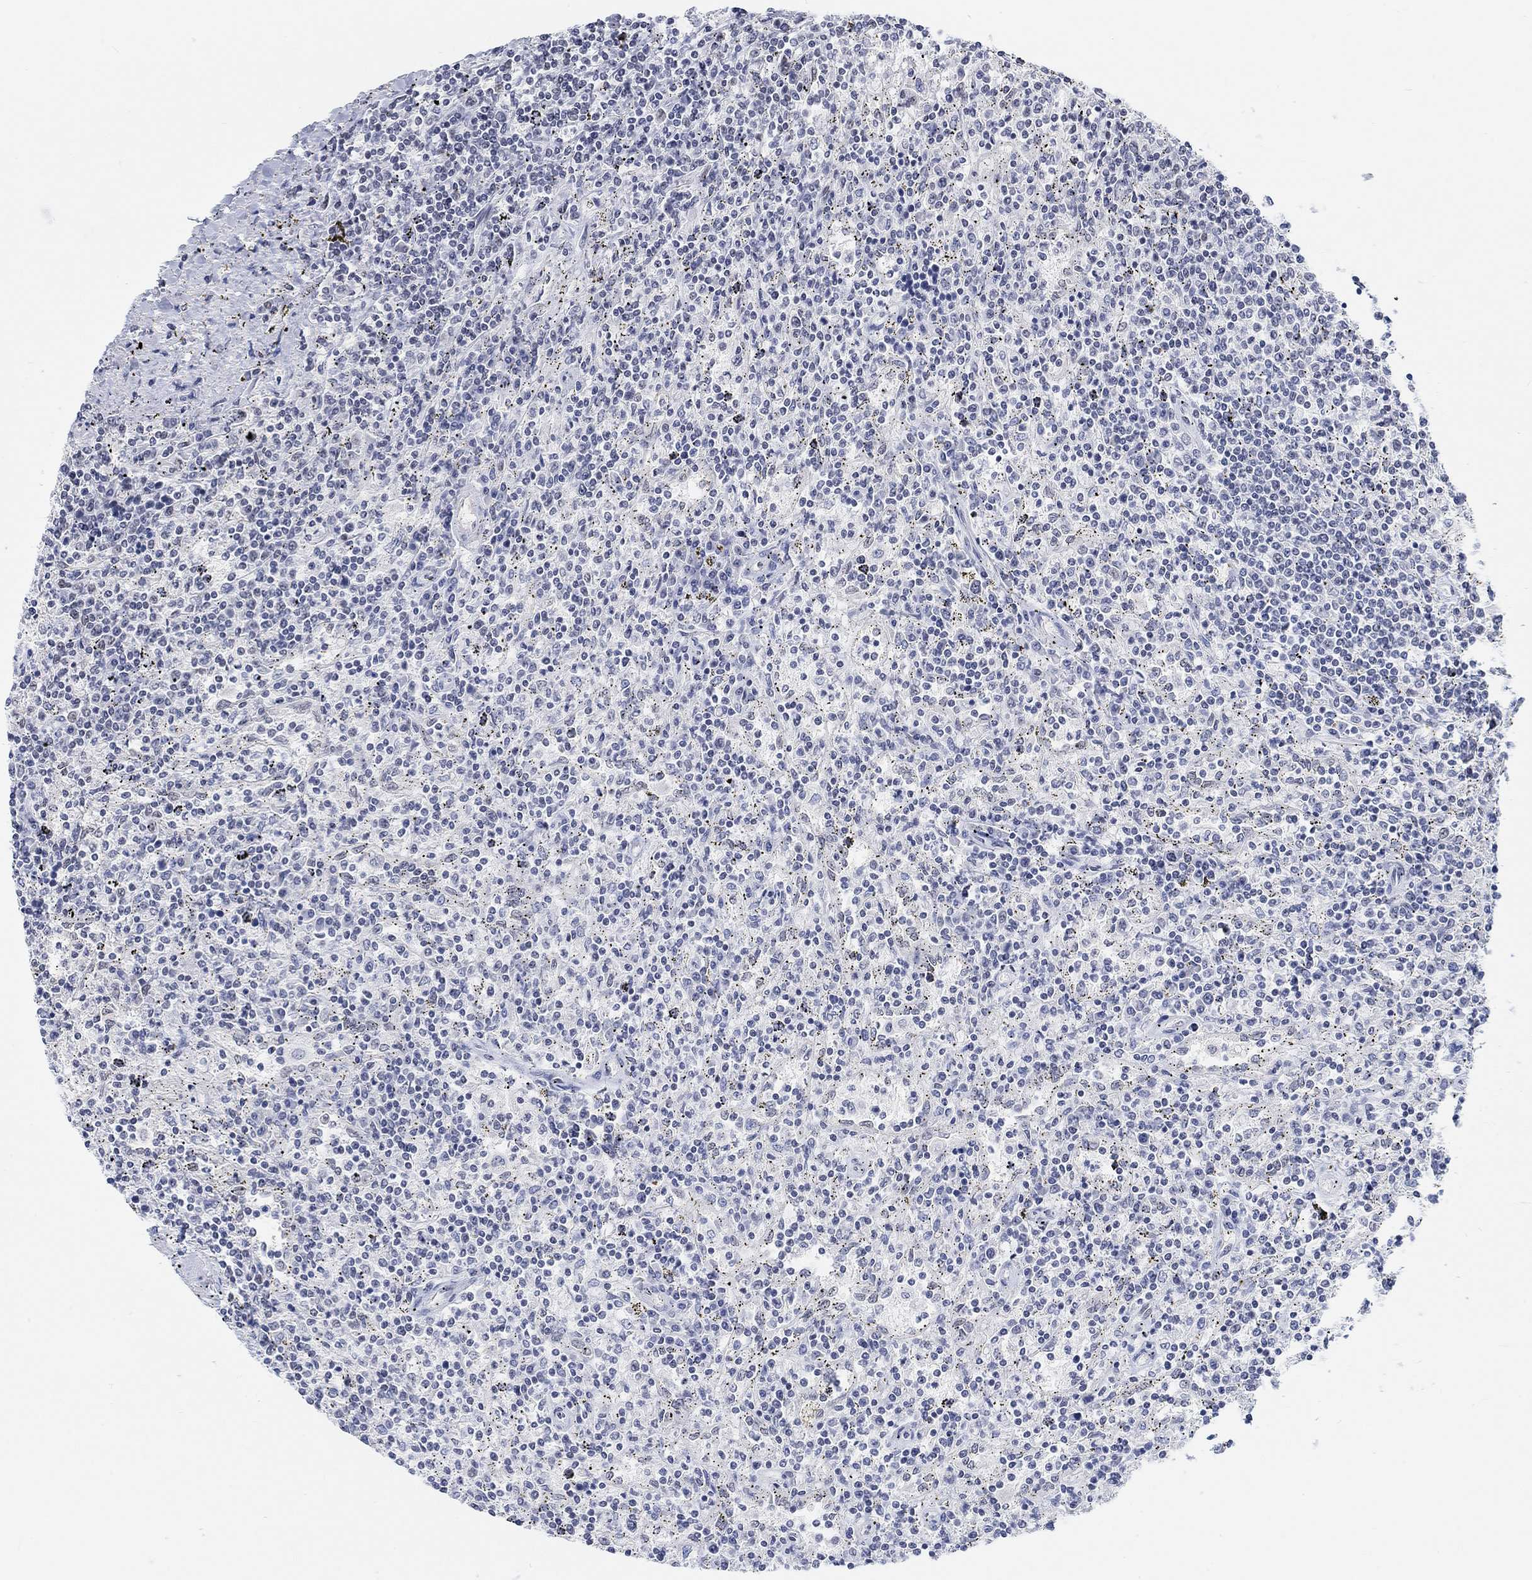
{"staining": {"intensity": "negative", "quantity": "none", "location": "none"}, "tissue": "lymphoma", "cell_type": "Tumor cells", "image_type": "cancer", "snomed": [{"axis": "morphology", "description": "Malignant lymphoma, non-Hodgkin's type, Low grade"}, {"axis": "topography", "description": "Lymph node"}], "caption": "Tumor cells show no significant protein expression in malignant lymphoma, non-Hodgkin's type (low-grade).", "gene": "PURG", "patient": {"sex": "male", "age": 52}}